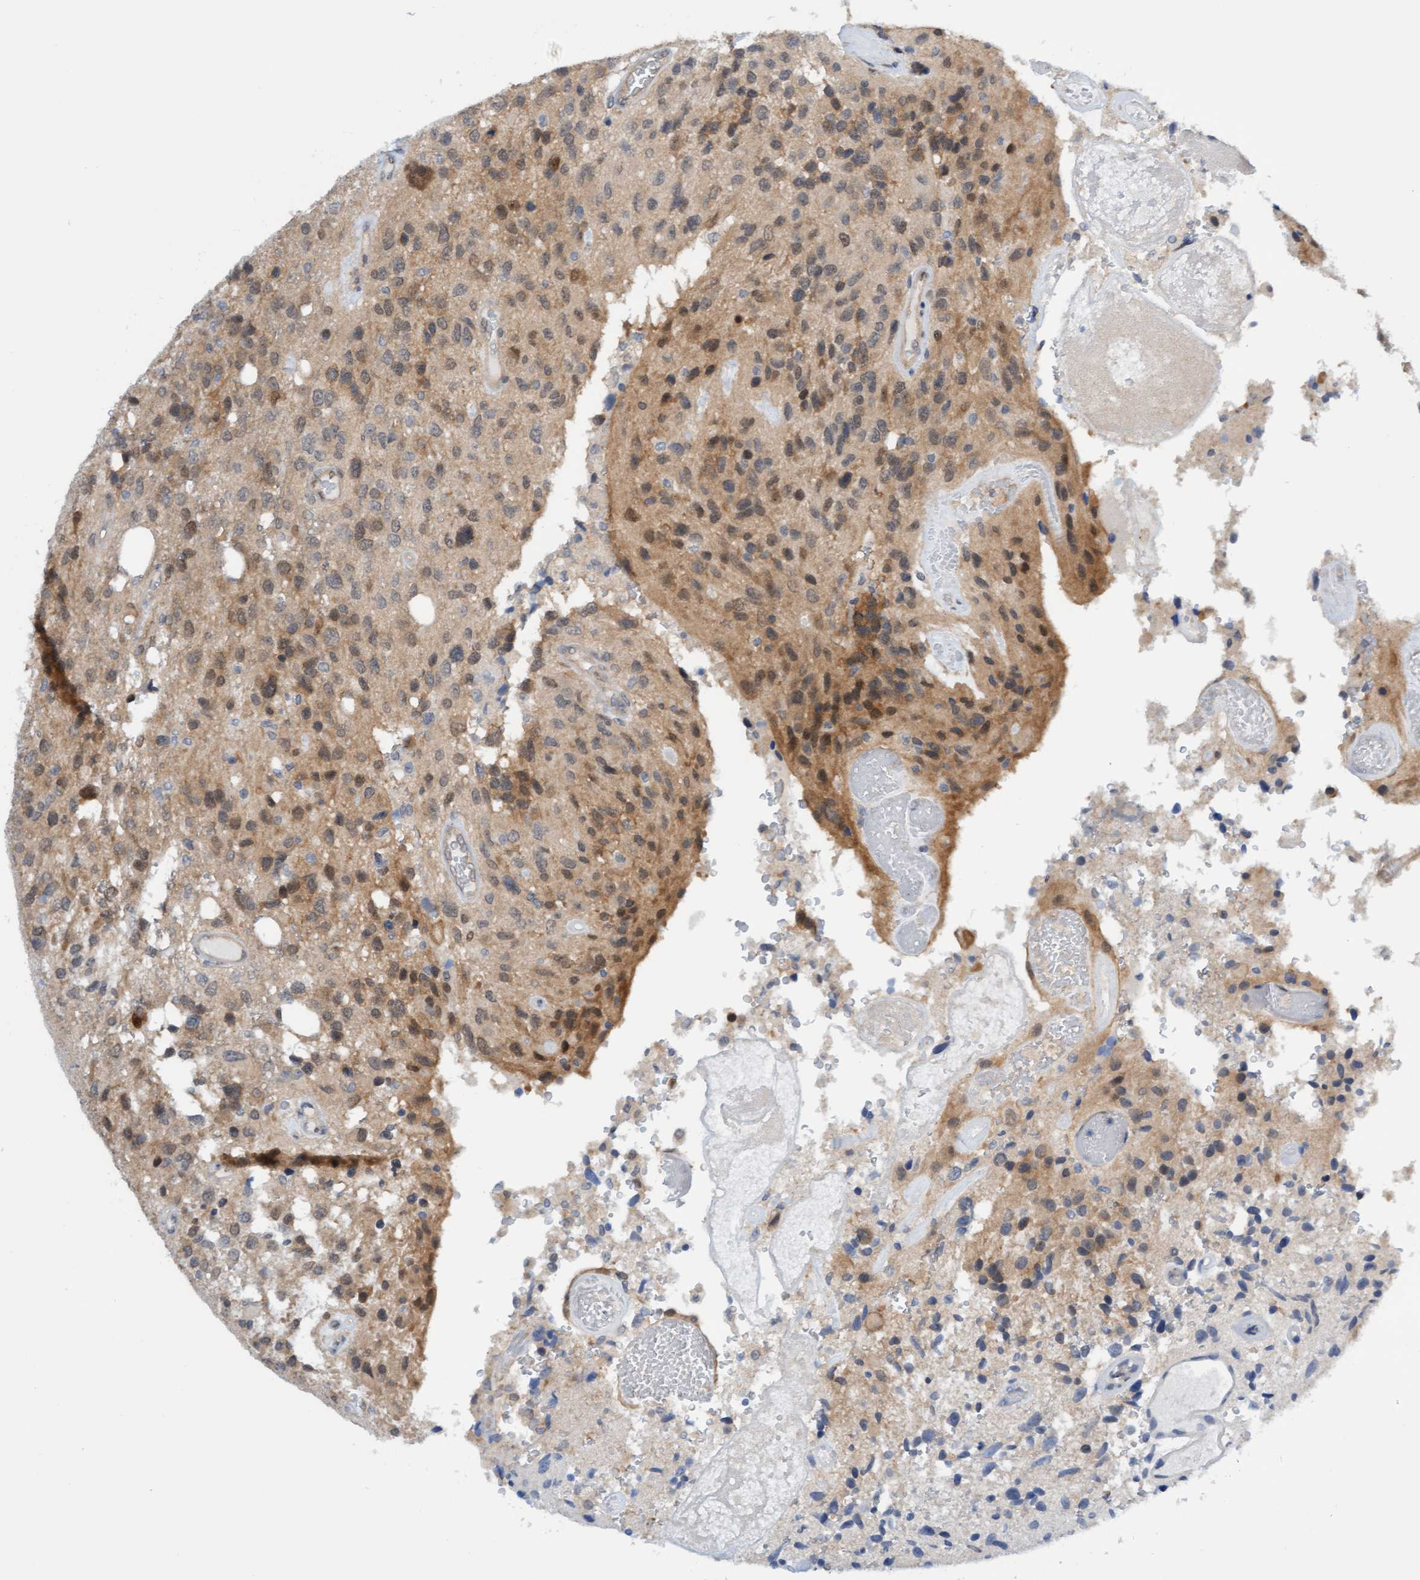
{"staining": {"intensity": "weak", "quantity": "25%-75%", "location": "cytoplasmic/membranous"}, "tissue": "glioma", "cell_type": "Tumor cells", "image_type": "cancer", "snomed": [{"axis": "morphology", "description": "Glioma, malignant, High grade"}, {"axis": "topography", "description": "Brain"}], "caption": "A micrograph showing weak cytoplasmic/membranous expression in approximately 25%-75% of tumor cells in malignant glioma (high-grade), as visualized by brown immunohistochemical staining.", "gene": "AMZ2", "patient": {"sex": "female", "age": 58}}